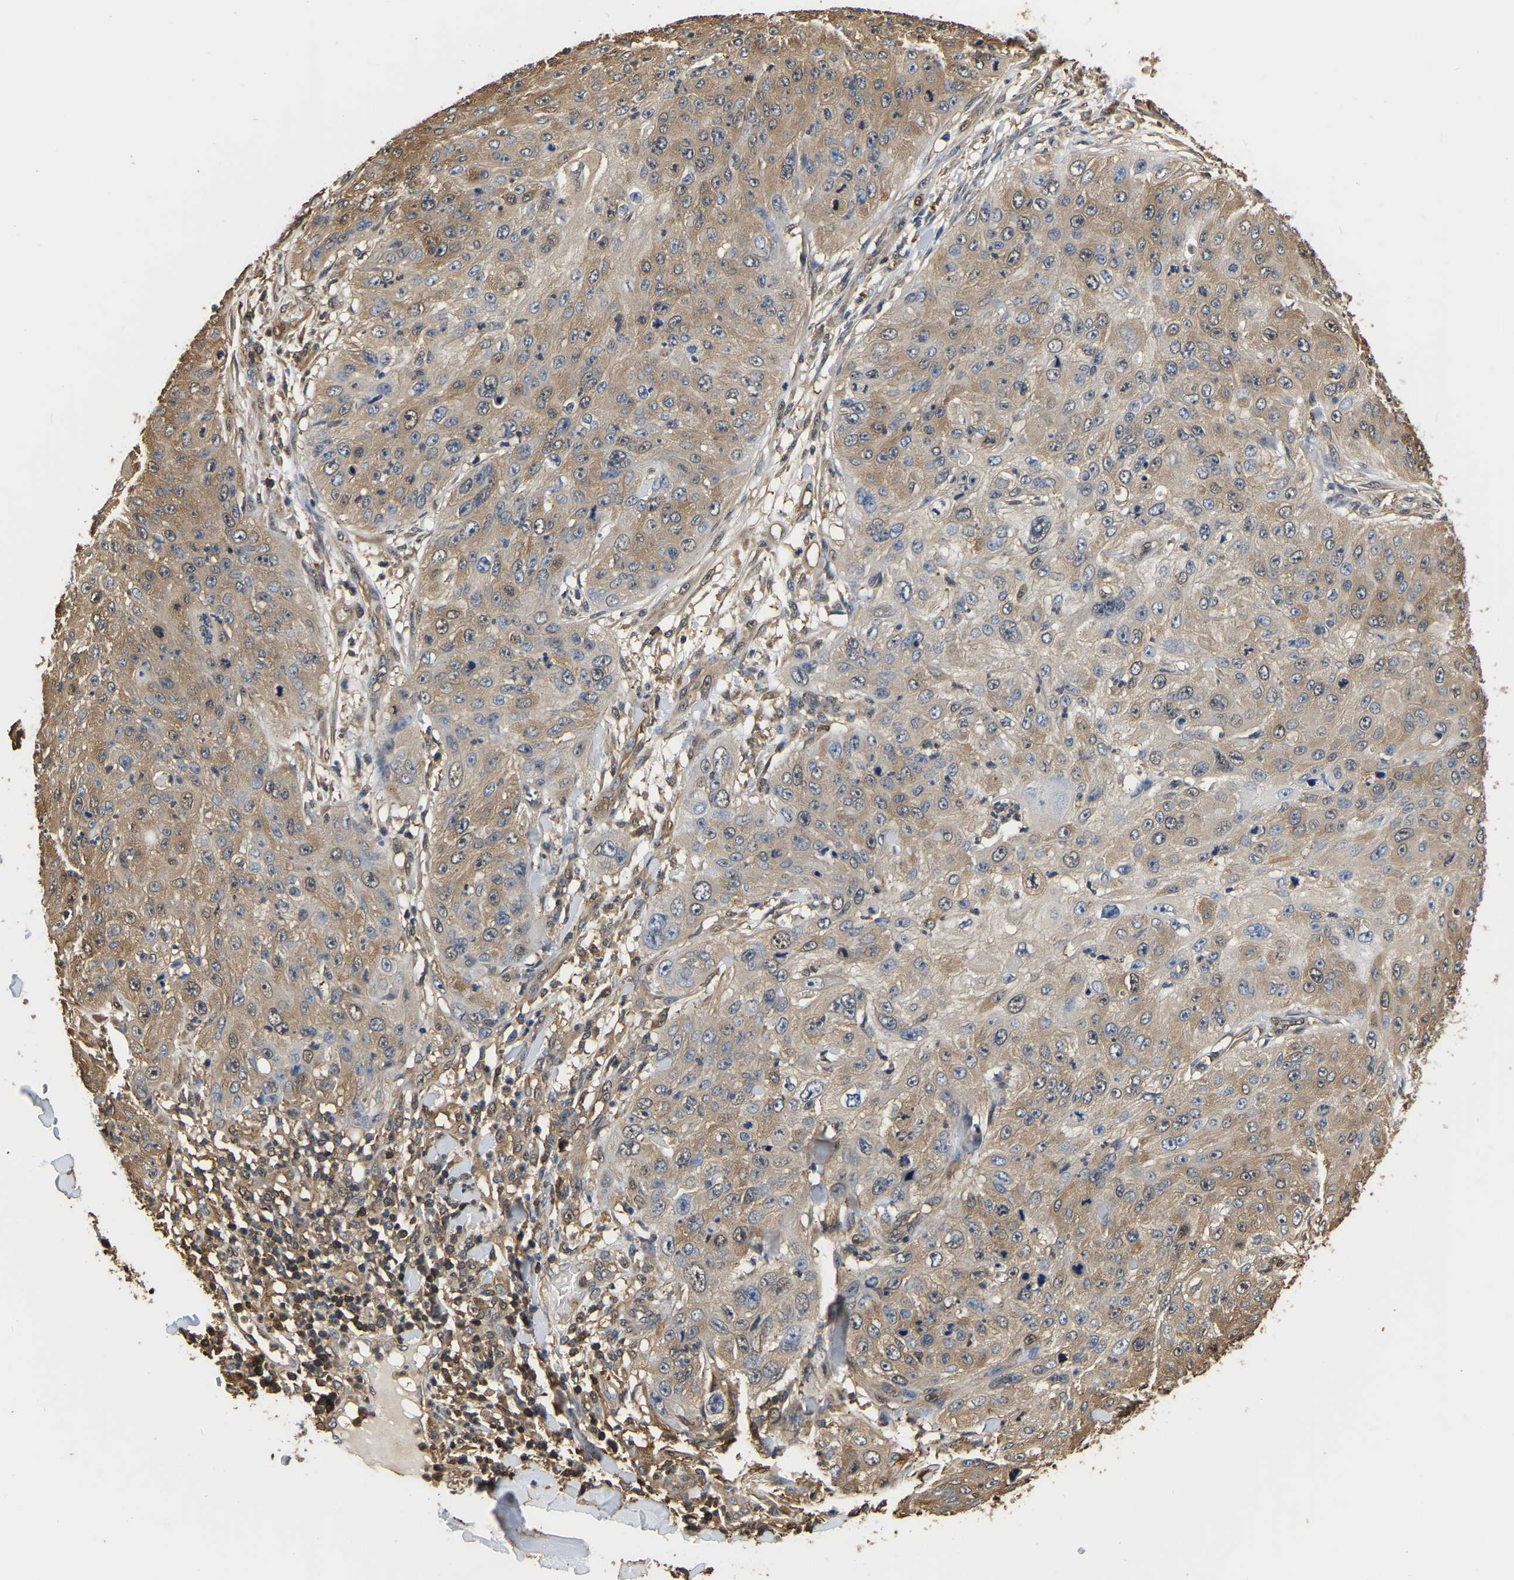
{"staining": {"intensity": "moderate", "quantity": ">75%", "location": "cytoplasmic/membranous"}, "tissue": "skin cancer", "cell_type": "Tumor cells", "image_type": "cancer", "snomed": [{"axis": "morphology", "description": "Squamous cell carcinoma, NOS"}, {"axis": "topography", "description": "Skin"}], "caption": "Immunohistochemistry (IHC) photomicrograph of human squamous cell carcinoma (skin) stained for a protein (brown), which shows medium levels of moderate cytoplasmic/membranous positivity in approximately >75% of tumor cells.", "gene": "LDHB", "patient": {"sex": "female", "age": 80}}